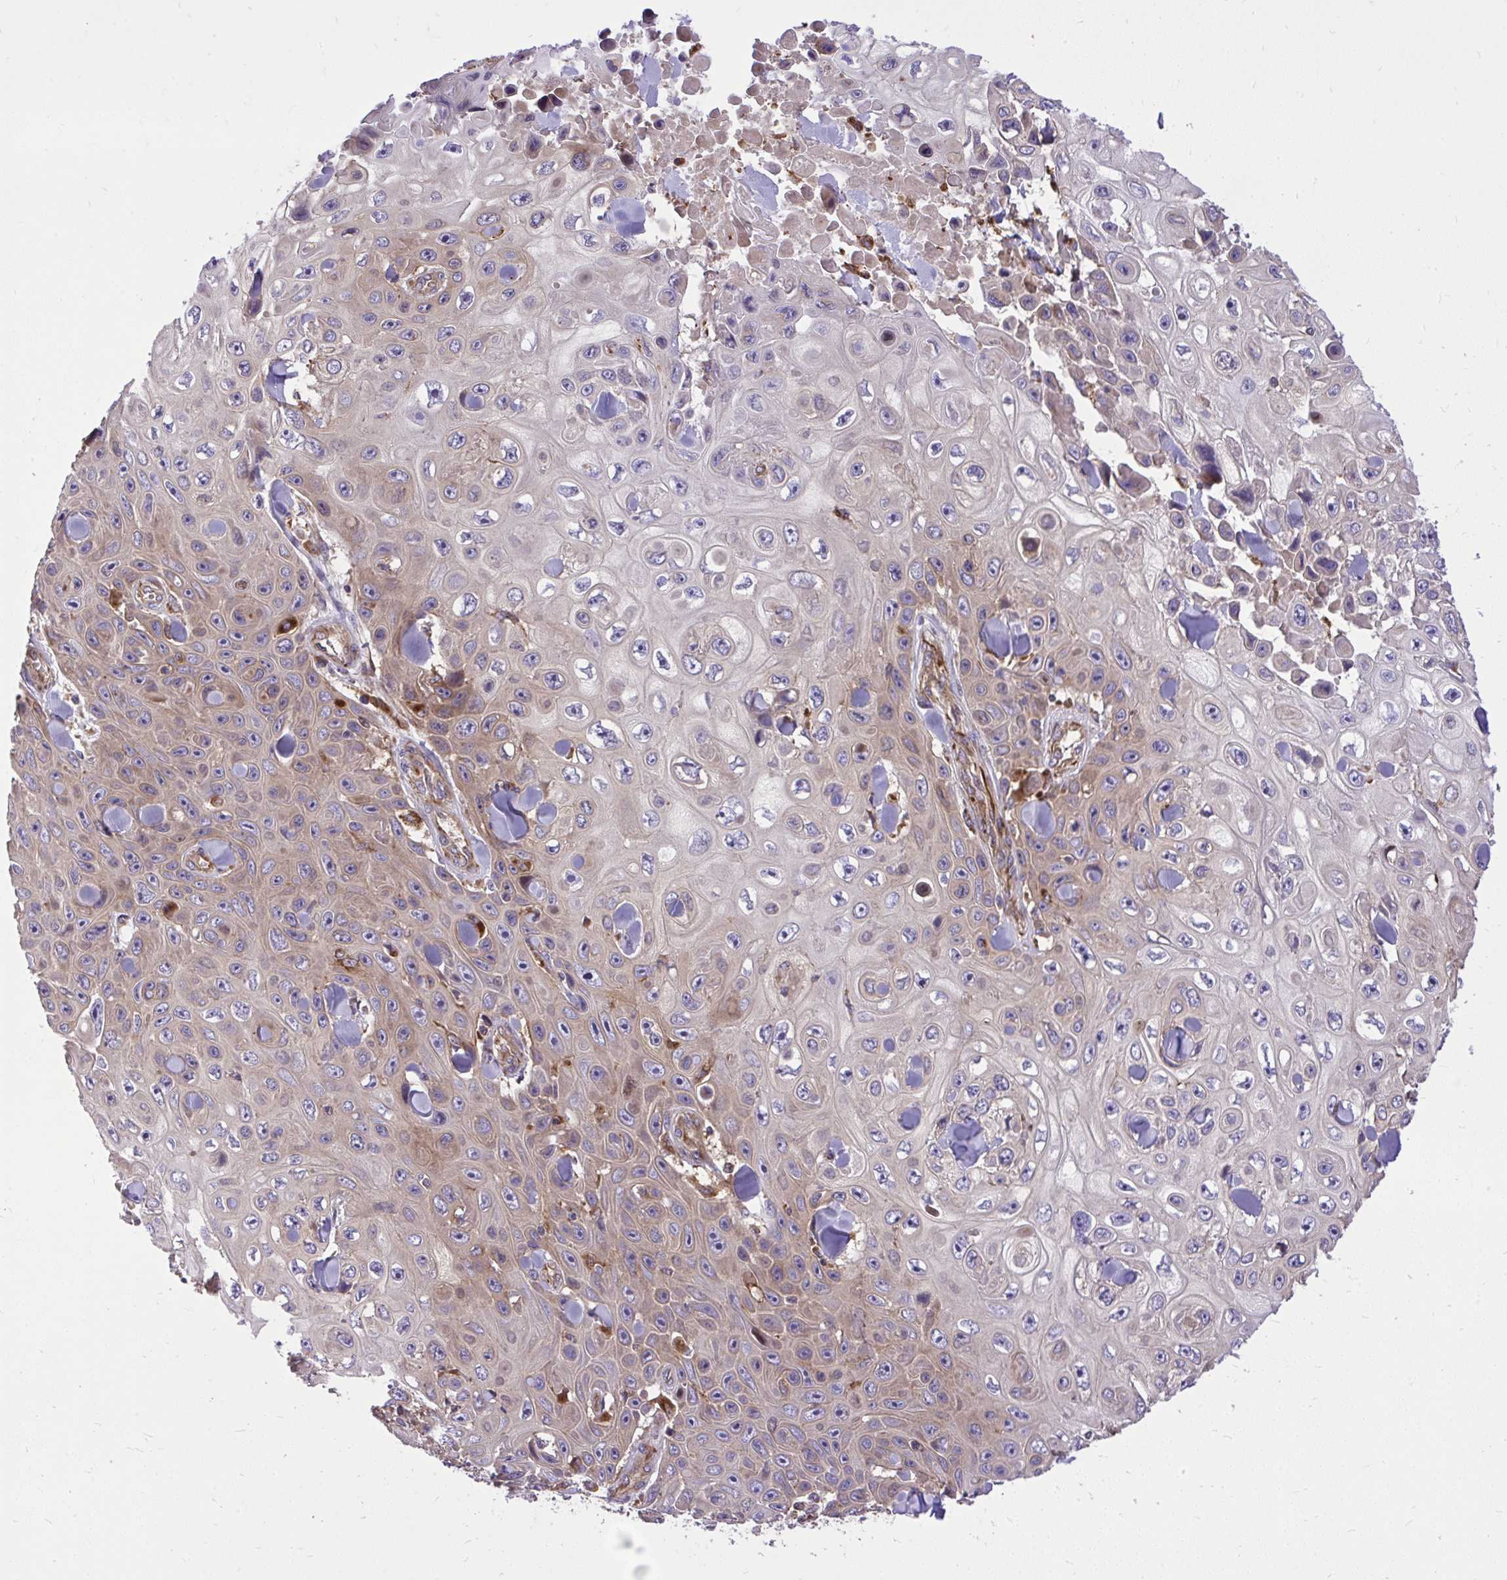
{"staining": {"intensity": "weak", "quantity": "<25%", "location": "cytoplasmic/membranous"}, "tissue": "skin cancer", "cell_type": "Tumor cells", "image_type": "cancer", "snomed": [{"axis": "morphology", "description": "Squamous cell carcinoma, NOS"}, {"axis": "topography", "description": "Skin"}], "caption": "DAB (3,3'-diaminobenzidine) immunohistochemical staining of human skin cancer displays no significant staining in tumor cells. (IHC, brightfield microscopy, high magnification).", "gene": "PAIP2", "patient": {"sex": "male", "age": 82}}